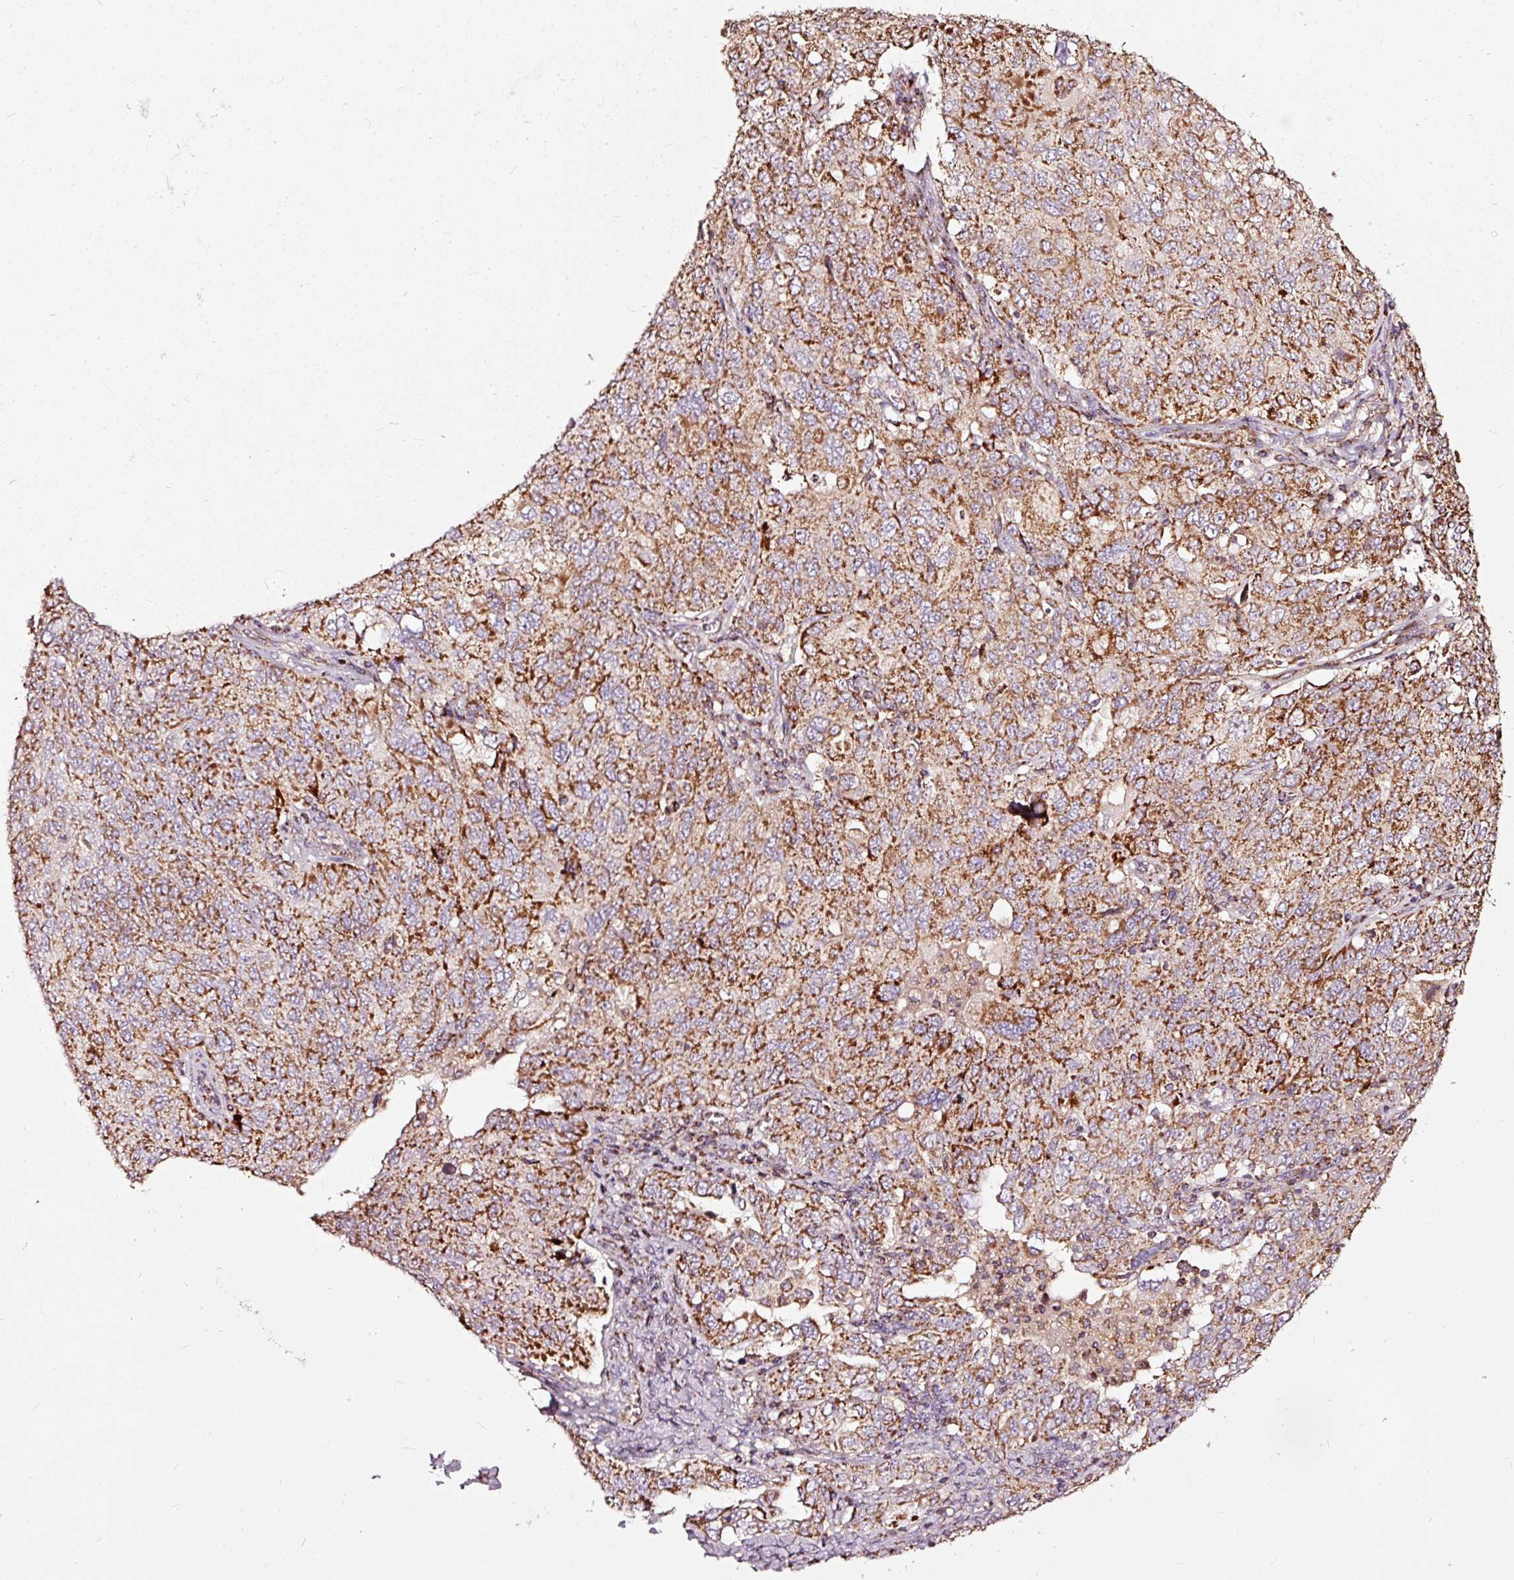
{"staining": {"intensity": "strong", "quantity": ">75%", "location": "cytoplasmic/membranous"}, "tissue": "ovarian cancer", "cell_type": "Tumor cells", "image_type": "cancer", "snomed": [{"axis": "morphology", "description": "Carcinoma, endometroid"}, {"axis": "topography", "description": "Ovary"}], "caption": "Immunohistochemistry (IHC) micrograph of neoplastic tissue: ovarian cancer stained using immunohistochemistry (IHC) shows high levels of strong protein expression localized specifically in the cytoplasmic/membranous of tumor cells, appearing as a cytoplasmic/membranous brown color.", "gene": "TPM1", "patient": {"sex": "female", "age": 62}}